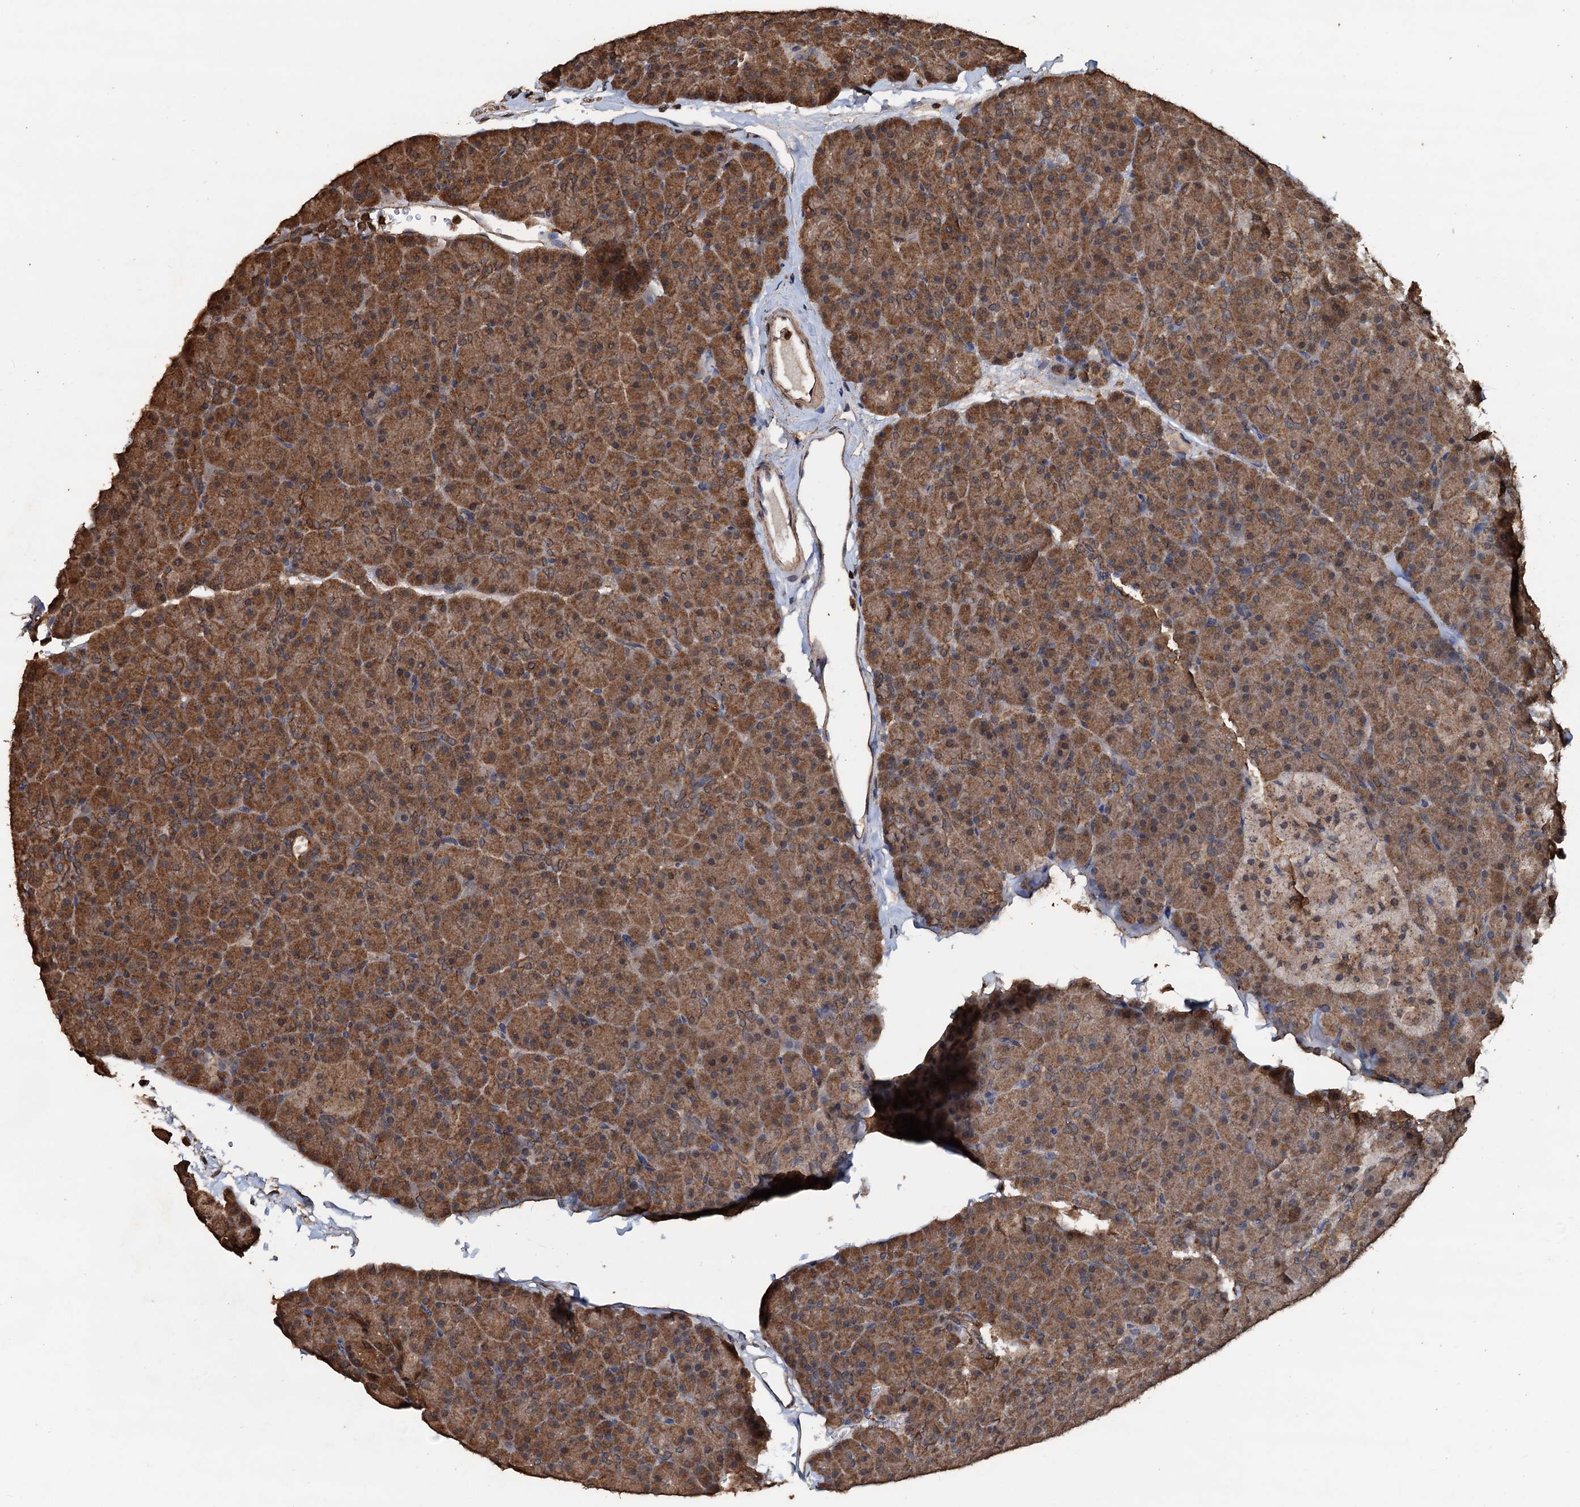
{"staining": {"intensity": "moderate", "quantity": ">75%", "location": "cytoplasmic/membranous,nuclear"}, "tissue": "pancreas", "cell_type": "Exocrine glandular cells", "image_type": "normal", "snomed": [{"axis": "morphology", "description": "Normal tissue, NOS"}, {"axis": "topography", "description": "Pancreas"}], "caption": "Immunohistochemical staining of unremarkable human pancreas demonstrates moderate cytoplasmic/membranous,nuclear protein expression in about >75% of exocrine glandular cells.", "gene": "PSMD9", "patient": {"sex": "male", "age": 36}}